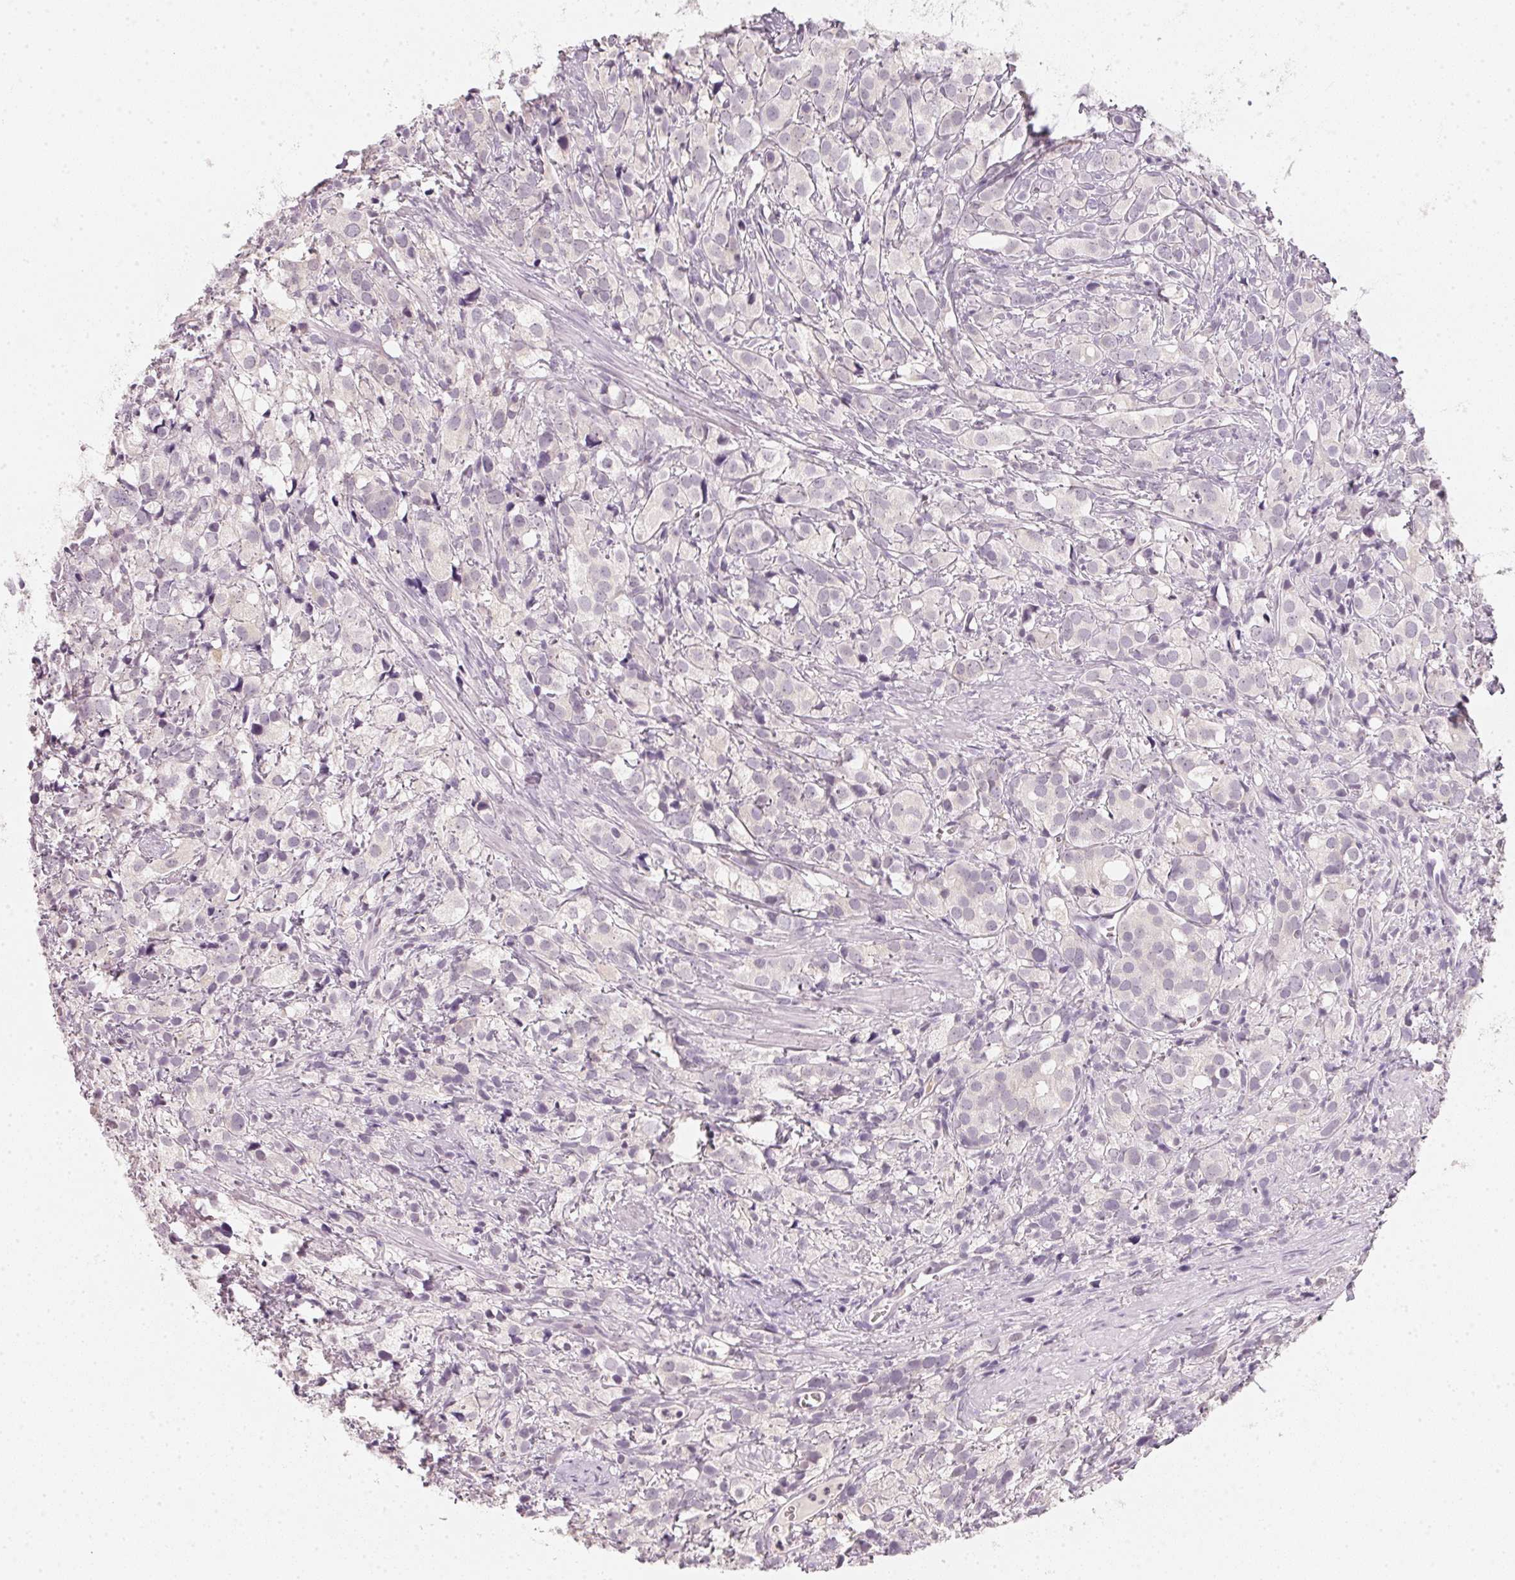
{"staining": {"intensity": "negative", "quantity": "none", "location": "none"}, "tissue": "prostate cancer", "cell_type": "Tumor cells", "image_type": "cancer", "snomed": [{"axis": "morphology", "description": "Adenocarcinoma, High grade"}, {"axis": "topography", "description": "Prostate"}], "caption": "The histopathology image demonstrates no significant staining in tumor cells of high-grade adenocarcinoma (prostate). (Stains: DAB (3,3'-diaminobenzidine) immunohistochemistry with hematoxylin counter stain, Microscopy: brightfield microscopy at high magnification).", "gene": "CFAP276", "patient": {"sex": "male", "age": 86}}